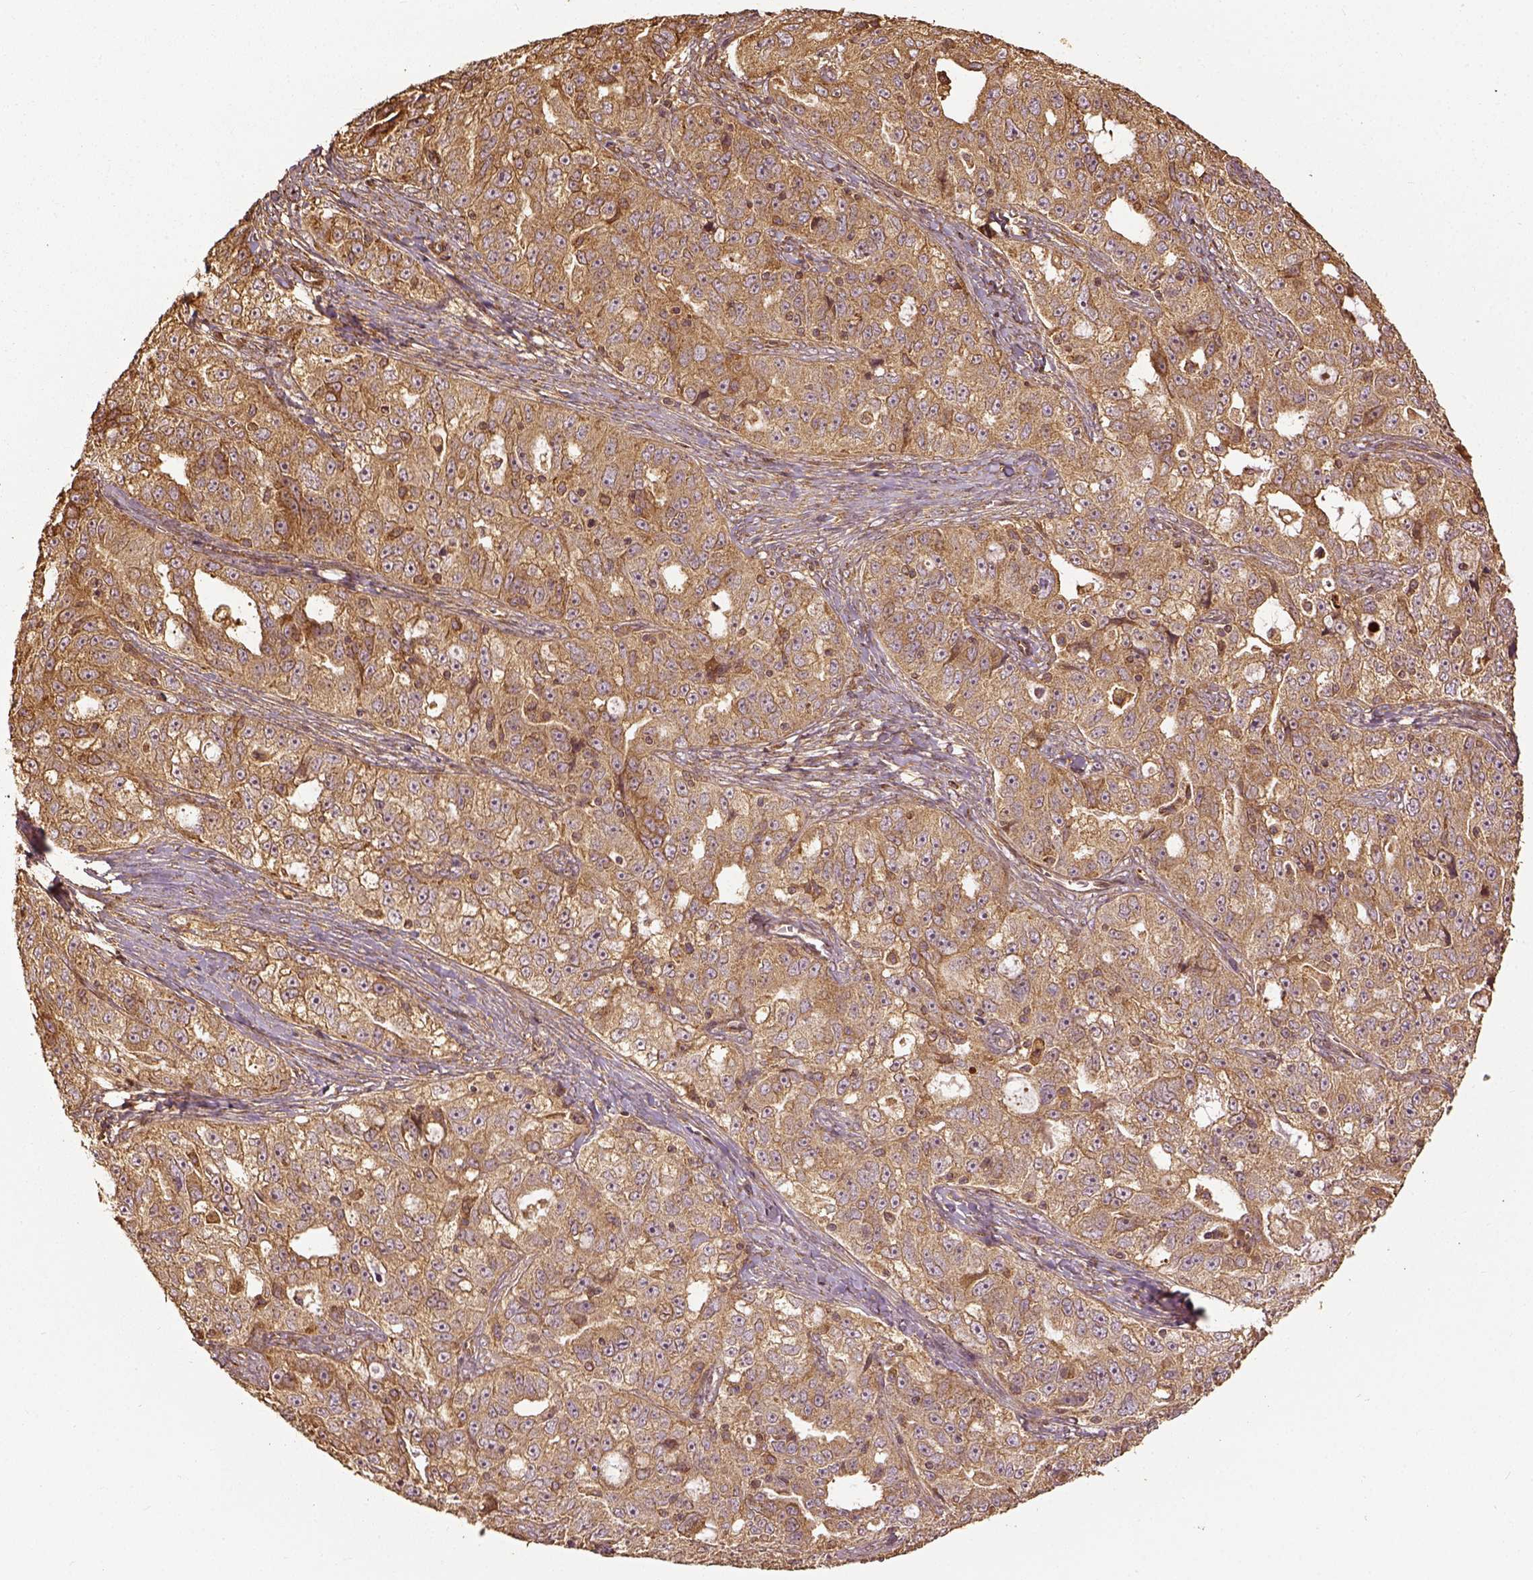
{"staining": {"intensity": "moderate", "quantity": "25%-75%", "location": "cytoplasmic/membranous"}, "tissue": "ovarian cancer", "cell_type": "Tumor cells", "image_type": "cancer", "snomed": [{"axis": "morphology", "description": "Cystadenocarcinoma, serous, NOS"}, {"axis": "topography", "description": "Ovary"}], "caption": "There is medium levels of moderate cytoplasmic/membranous expression in tumor cells of serous cystadenocarcinoma (ovarian), as demonstrated by immunohistochemical staining (brown color).", "gene": "VEGFA", "patient": {"sex": "female", "age": 51}}